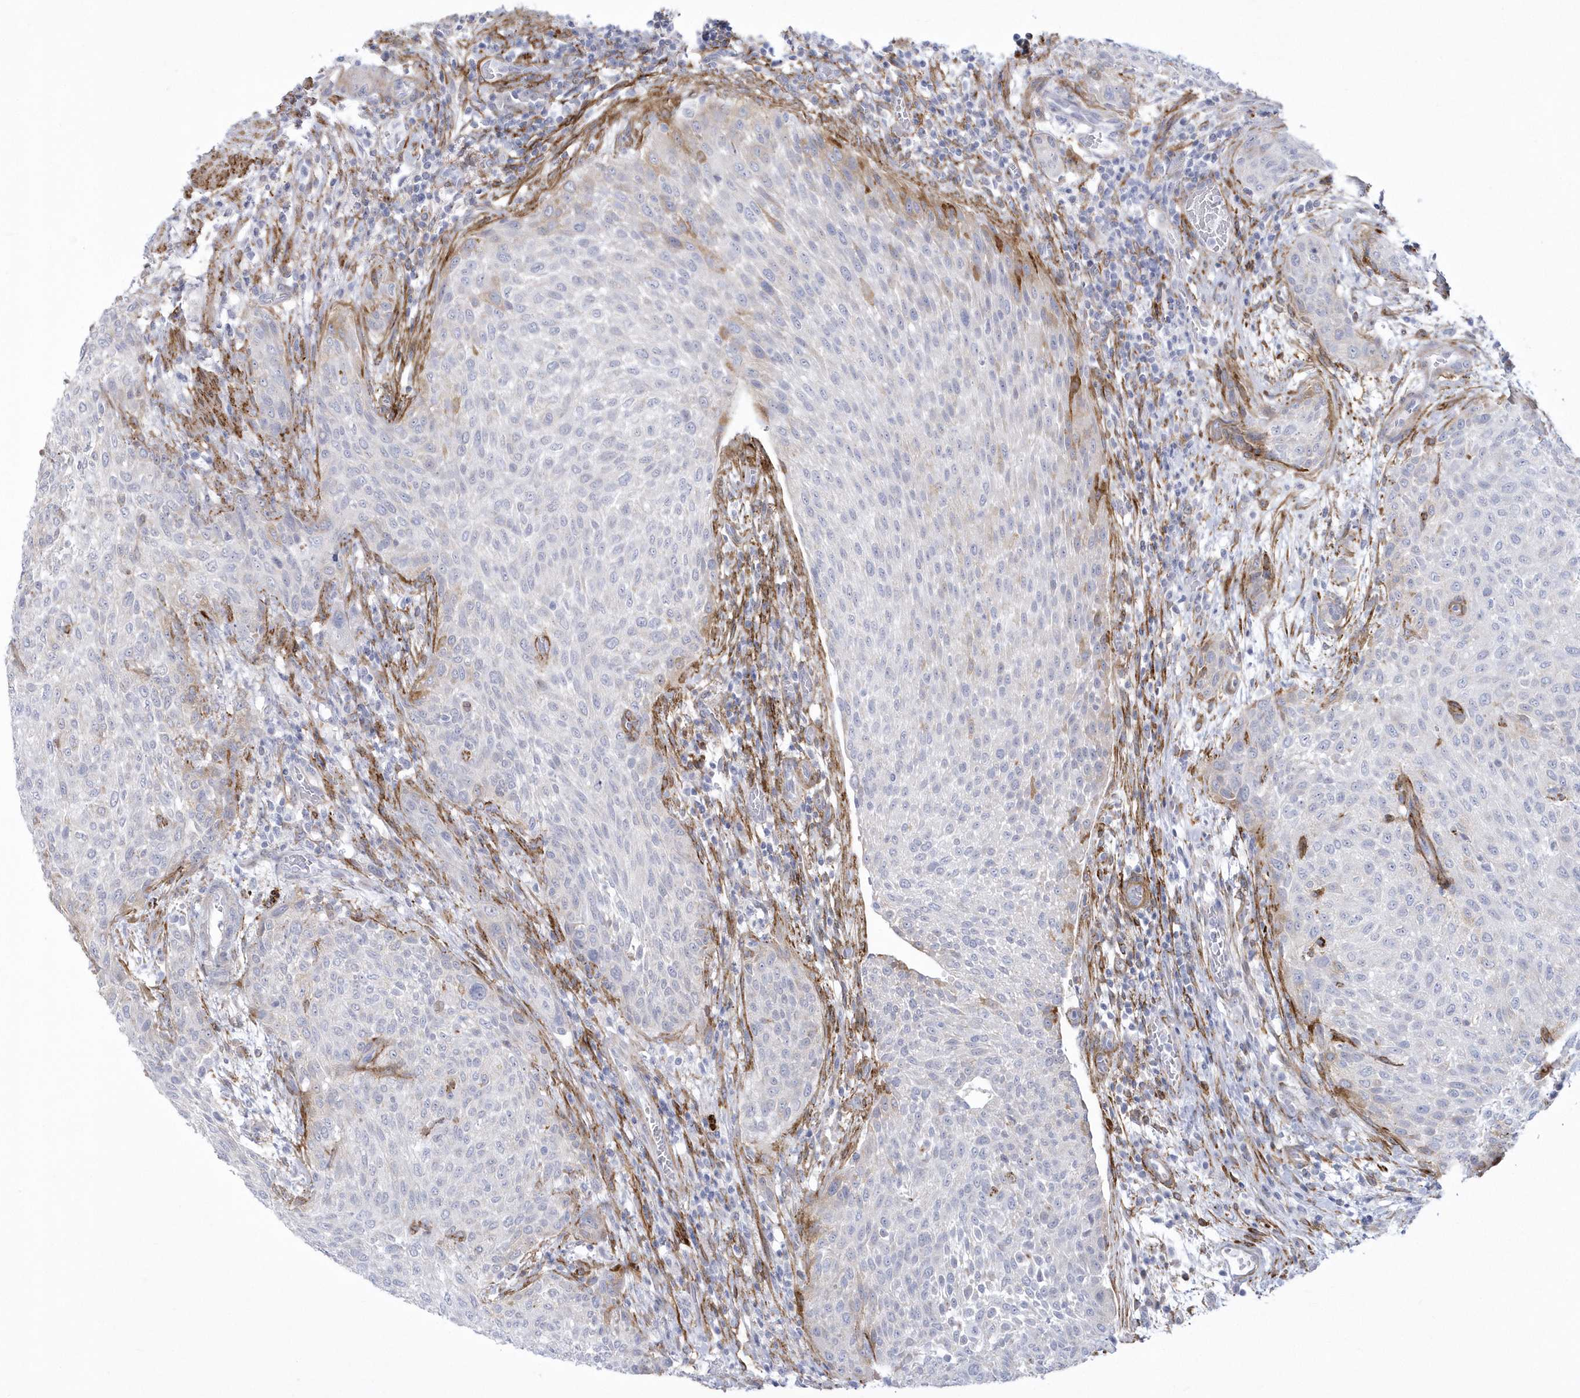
{"staining": {"intensity": "negative", "quantity": "none", "location": "none"}, "tissue": "urothelial cancer", "cell_type": "Tumor cells", "image_type": "cancer", "snomed": [{"axis": "morphology", "description": "Urothelial carcinoma, High grade"}, {"axis": "topography", "description": "Urinary bladder"}], "caption": "IHC image of urothelial cancer stained for a protein (brown), which shows no expression in tumor cells. (Stains: DAB IHC with hematoxylin counter stain, Microscopy: brightfield microscopy at high magnification).", "gene": "WDR27", "patient": {"sex": "male", "age": 35}}